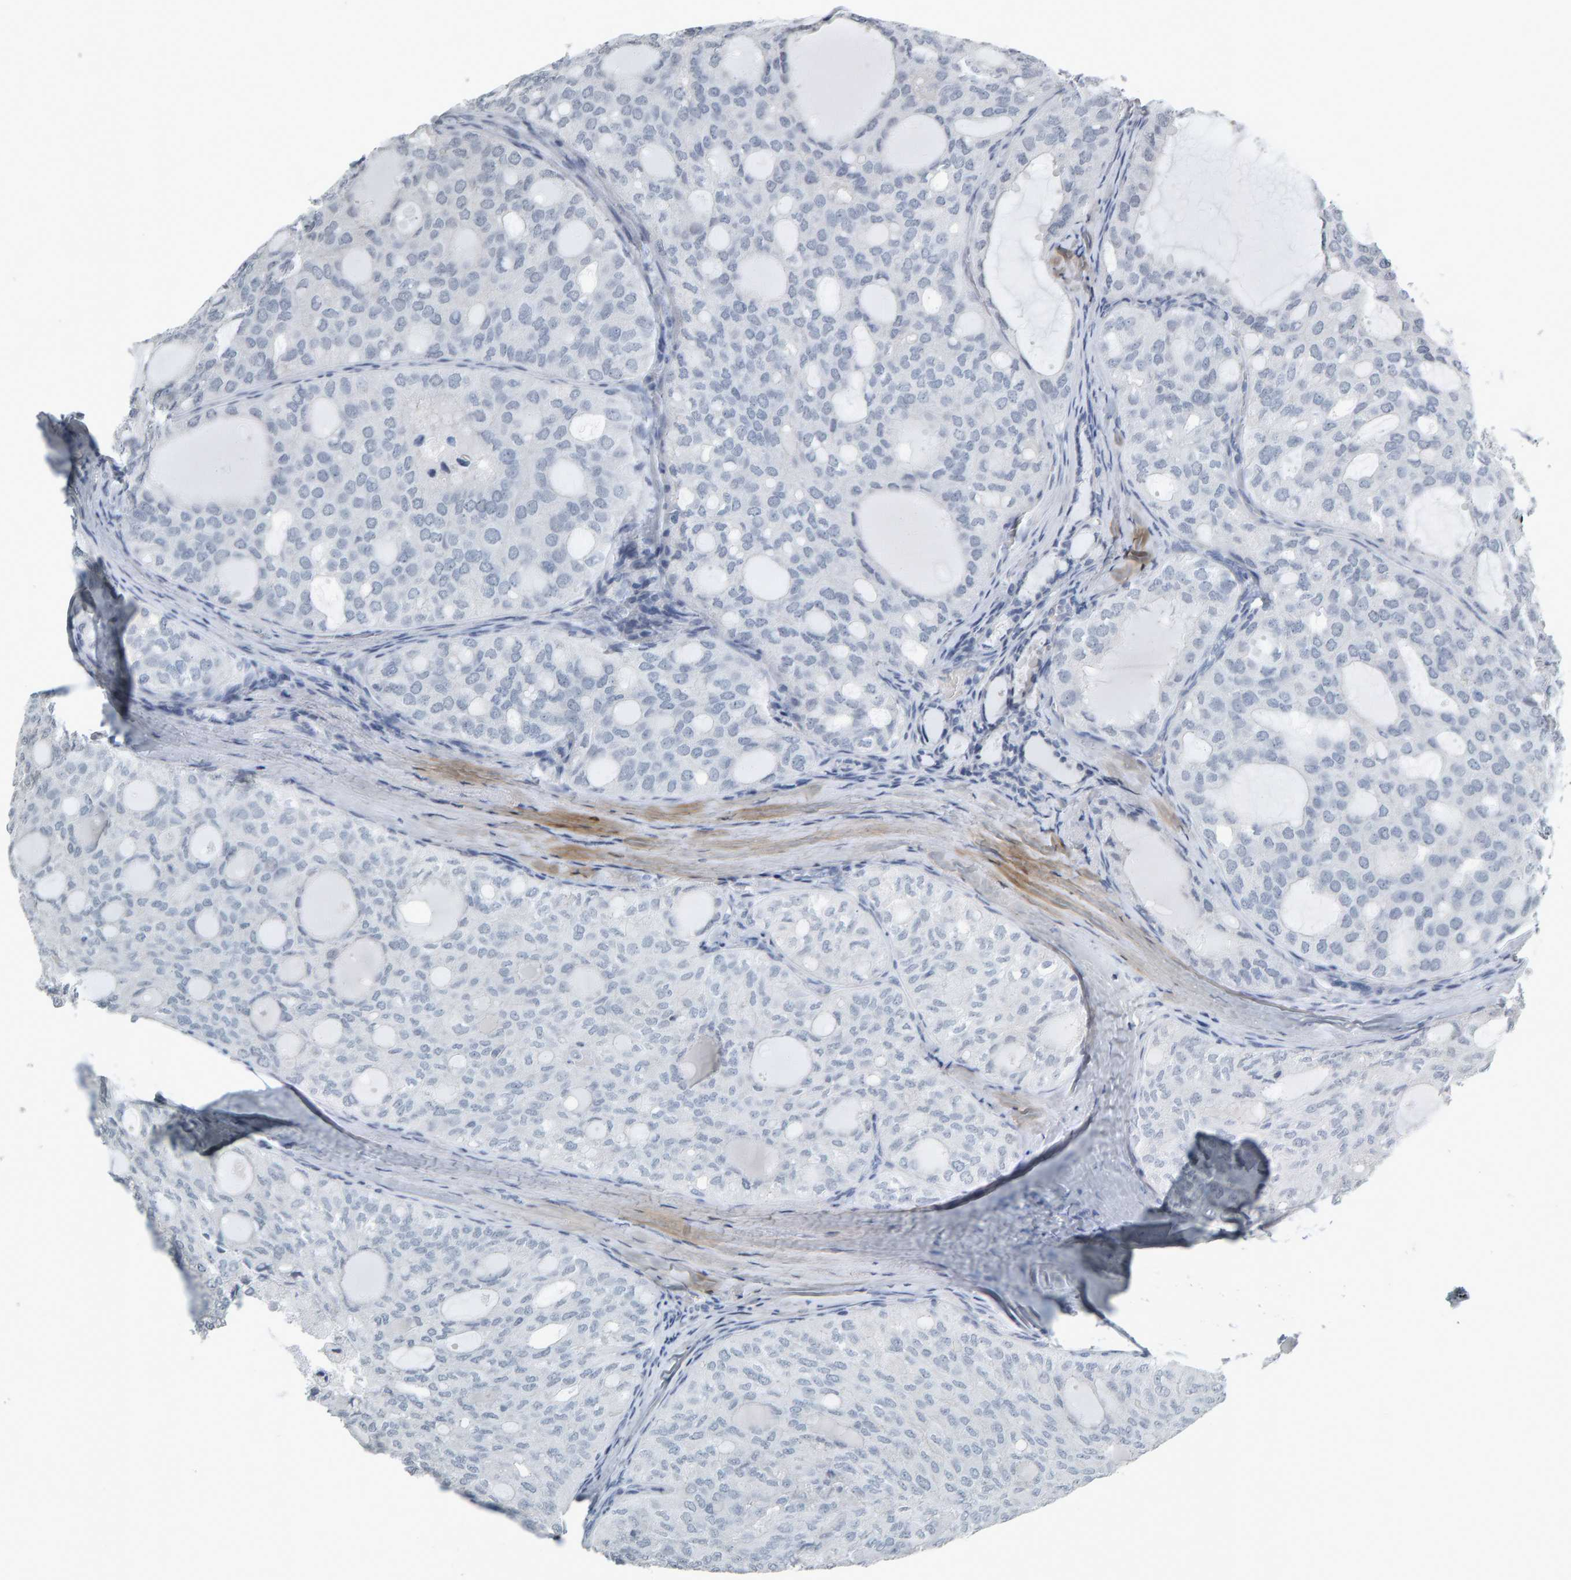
{"staining": {"intensity": "negative", "quantity": "none", "location": "none"}, "tissue": "thyroid cancer", "cell_type": "Tumor cells", "image_type": "cancer", "snomed": [{"axis": "morphology", "description": "Follicular adenoma carcinoma, NOS"}, {"axis": "topography", "description": "Thyroid gland"}], "caption": "A high-resolution photomicrograph shows immunohistochemistry staining of thyroid follicular adenoma carcinoma, which exhibits no significant positivity in tumor cells.", "gene": "PYY", "patient": {"sex": "male", "age": 75}}